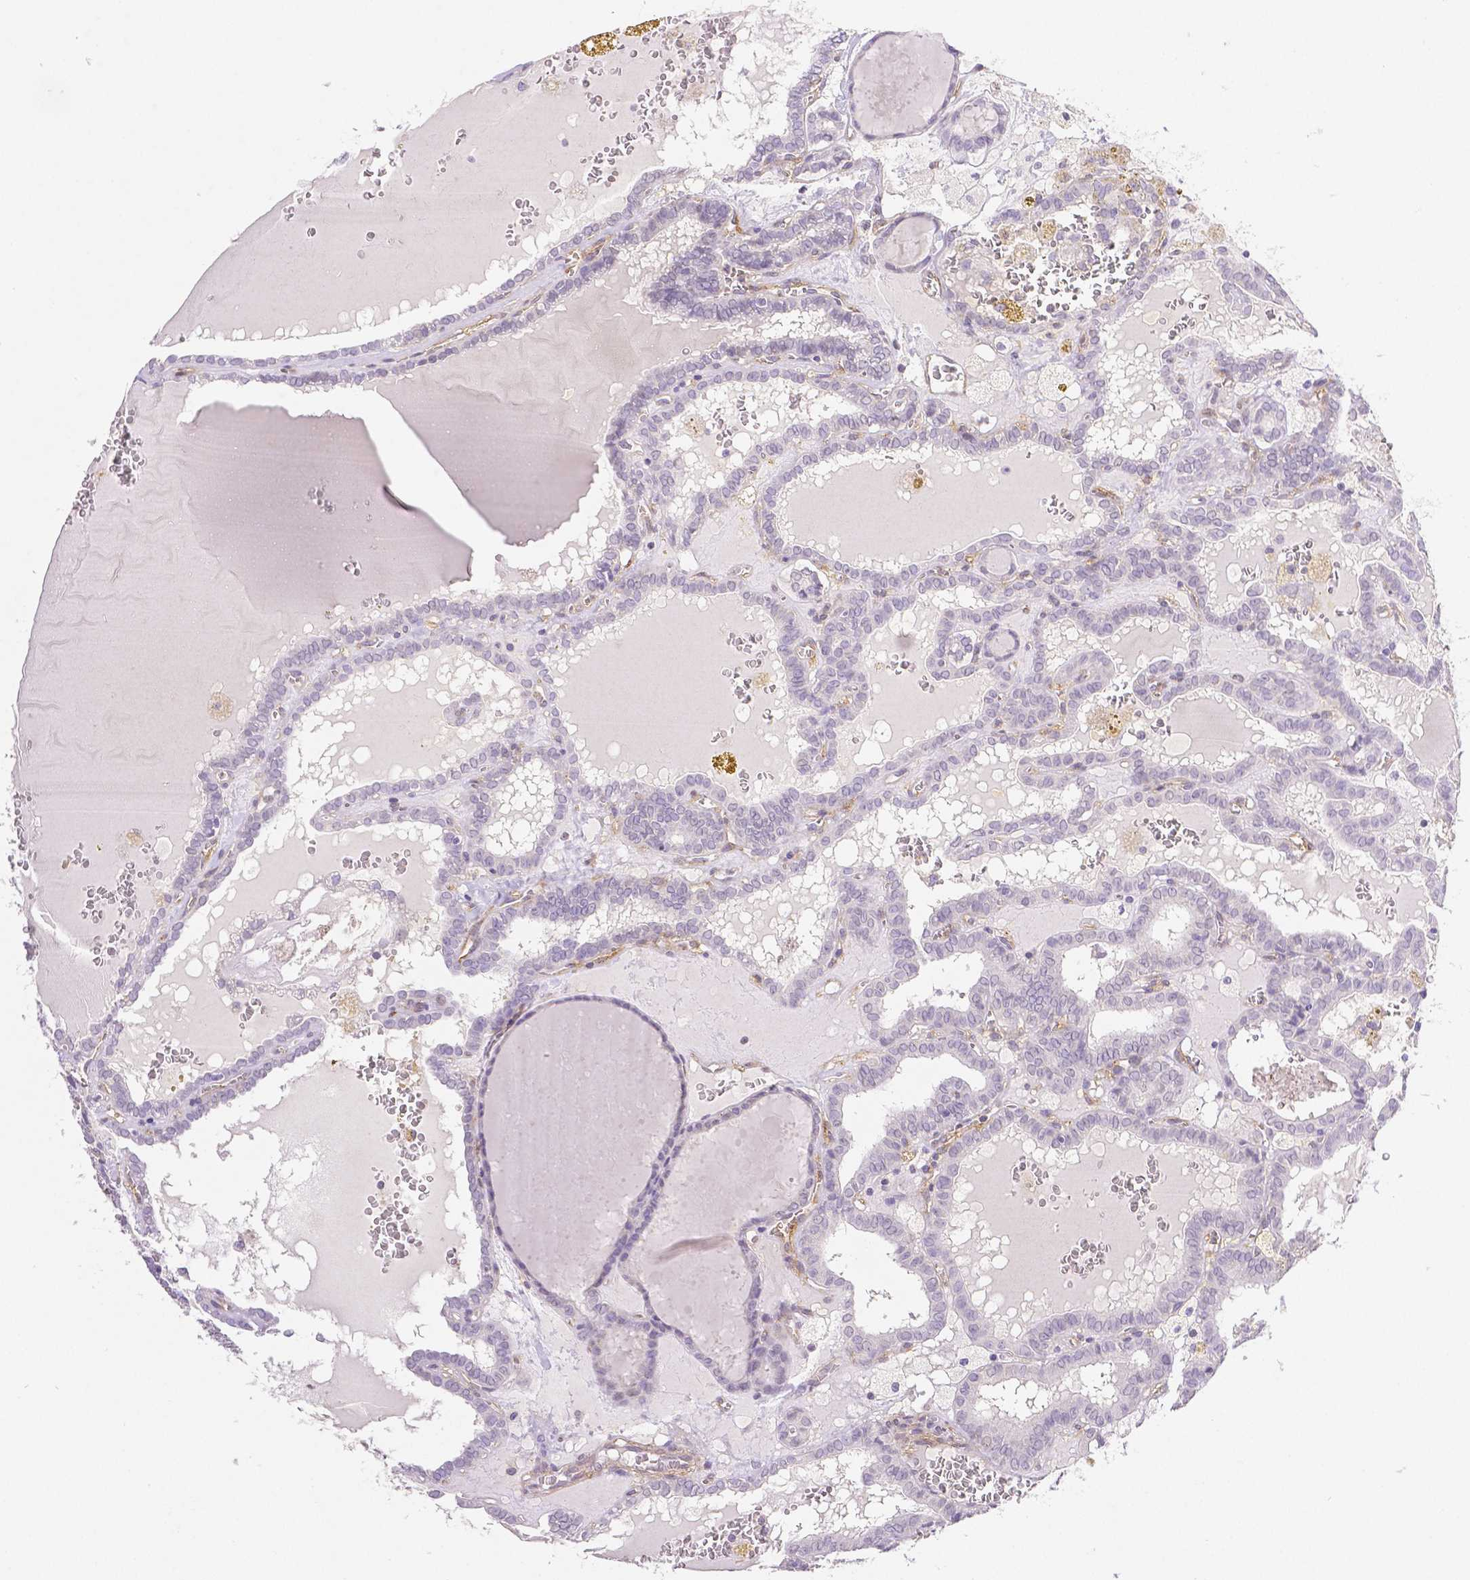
{"staining": {"intensity": "negative", "quantity": "none", "location": "none"}, "tissue": "thyroid cancer", "cell_type": "Tumor cells", "image_type": "cancer", "snomed": [{"axis": "morphology", "description": "Papillary adenocarcinoma, NOS"}, {"axis": "topography", "description": "Thyroid gland"}], "caption": "An image of thyroid cancer (papillary adenocarcinoma) stained for a protein demonstrates no brown staining in tumor cells.", "gene": "THY1", "patient": {"sex": "female", "age": 39}}